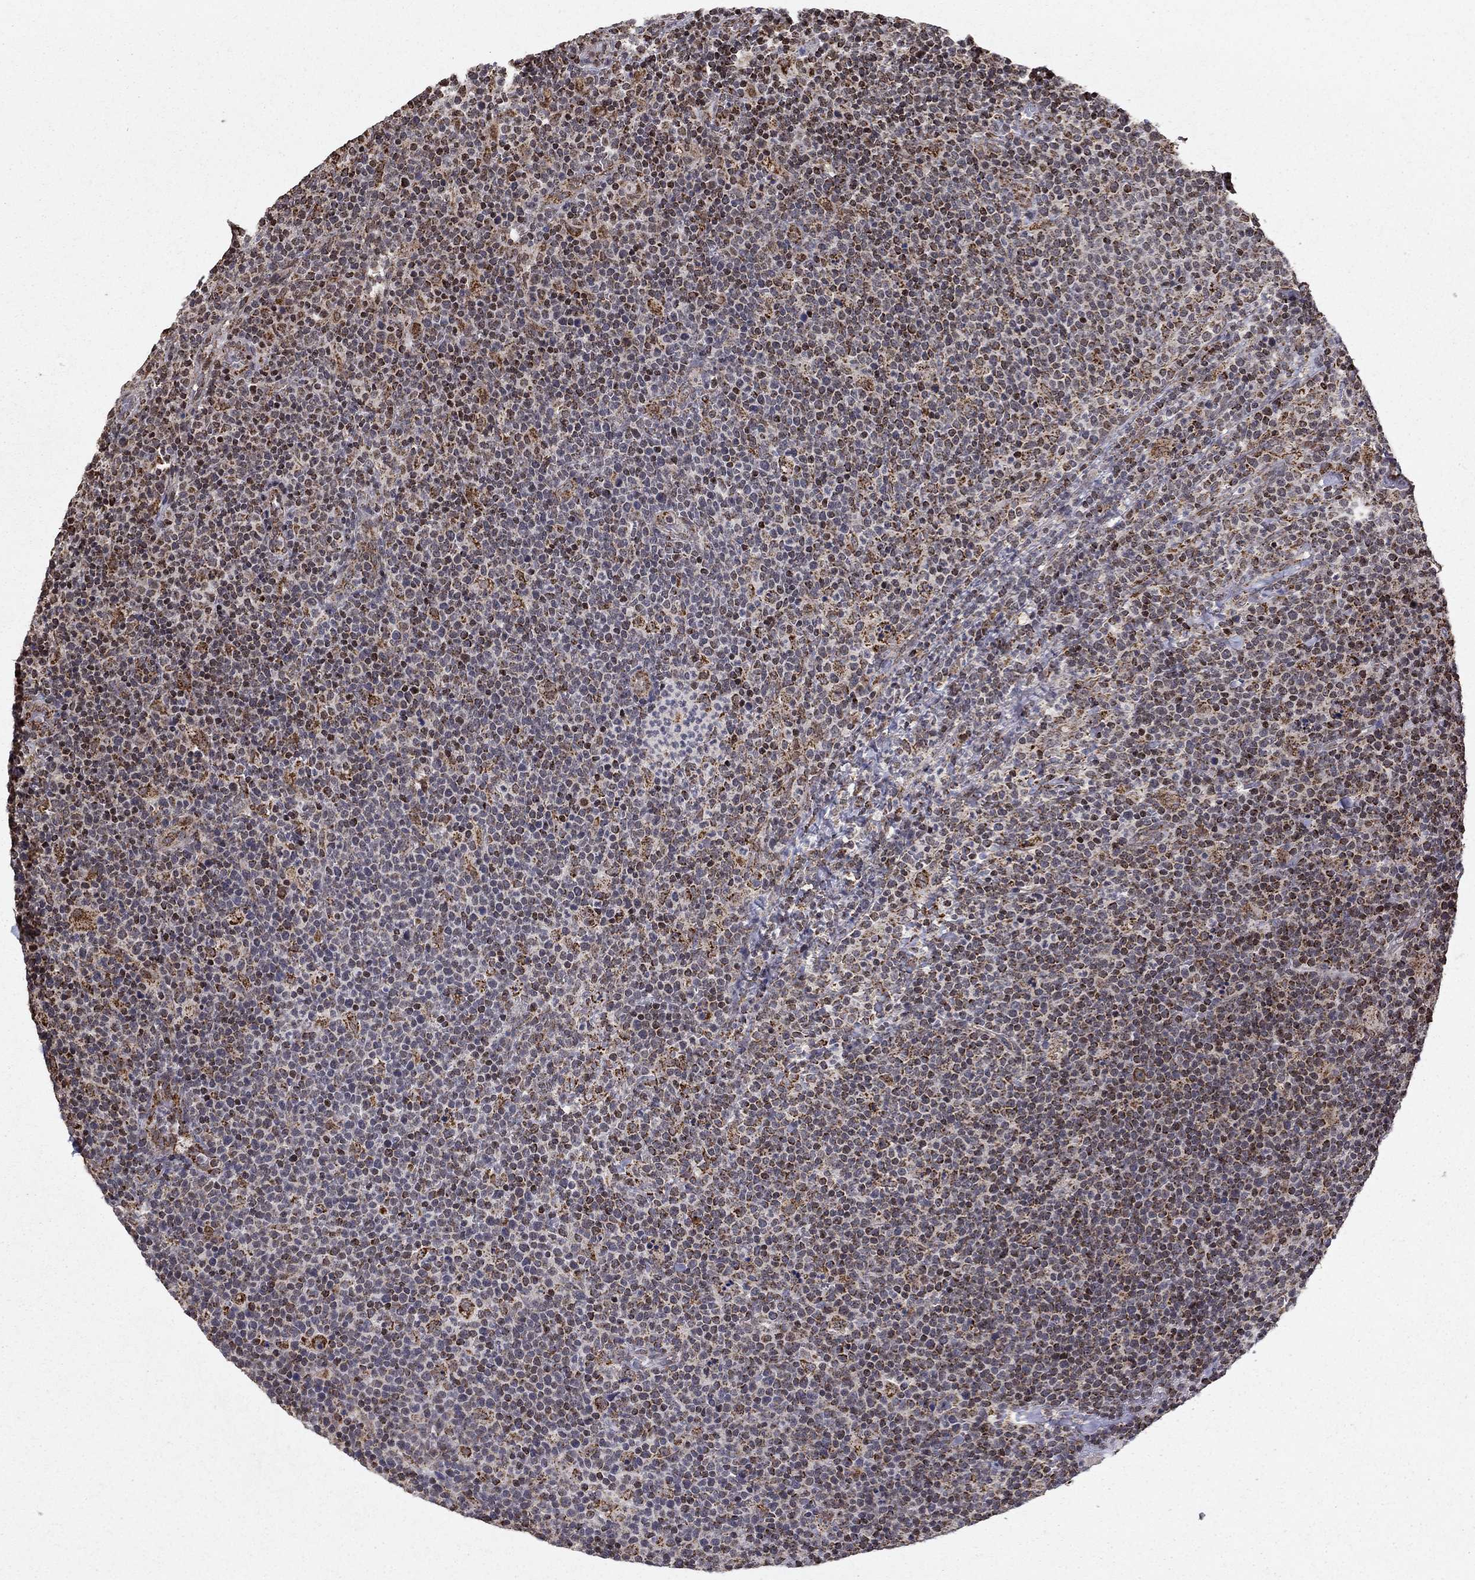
{"staining": {"intensity": "strong", "quantity": "<25%", "location": "cytoplasmic/membranous"}, "tissue": "lymphoma", "cell_type": "Tumor cells", "image_type": "cancer", "snomed": [{"axis": "morphology", "description": "Malignant lymphoma, non-Hodgkin's type, High grade"}, {"axis": "topography", "description": "Lymph node"}], "caption": "Immunohistochemistry (DAB (3,3'-diaminobenzidine)) staining of human high-grade malignant lymphoma, non-Hodgkin's type displays strong cytoplasmic/membranous protein staining in about <25% of tumor cells.", "gene": "ACOT13", "patient": {"sex": "male", "age": 61}}